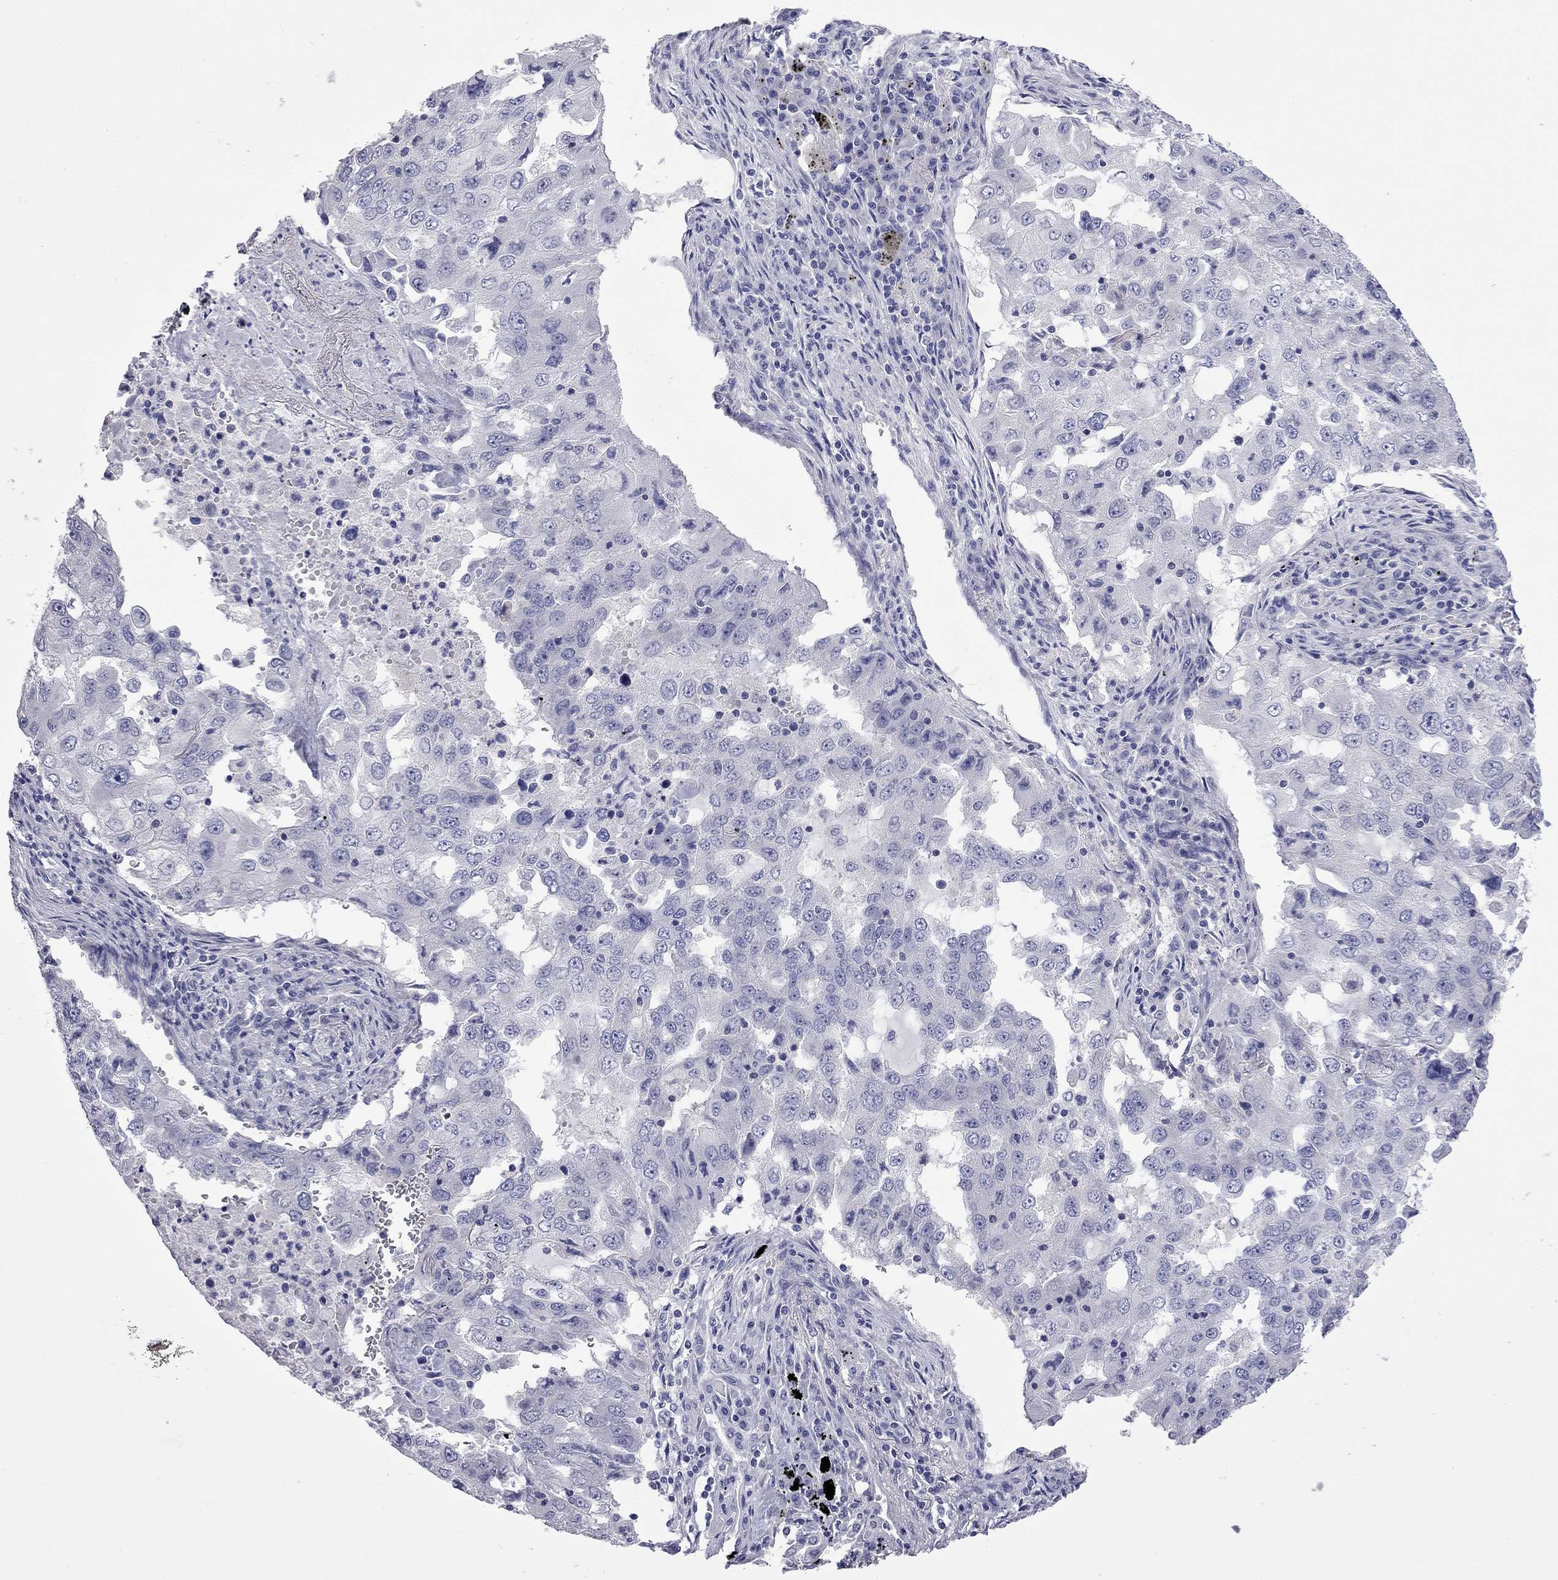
{"staining": {"intensity": "negative", "quantity": "none", "location": "none"}, "tissue": "lung cancer", "cell_type": "Tumor cells", "image_type": "cancer", "snomed": [{"axis": "morphology", "description": "Adenocarcinoma, NOS"}, {"axis": "topography", "description": "Lung"}], "caption": "This is a photomicrograph of immunohistochemistry (IHC) staining of lung adenocarcinoma, which shows no positivity in tumor cells.", "gene": "ABCB4", "patient": {"sex": "female", "age": 61}}